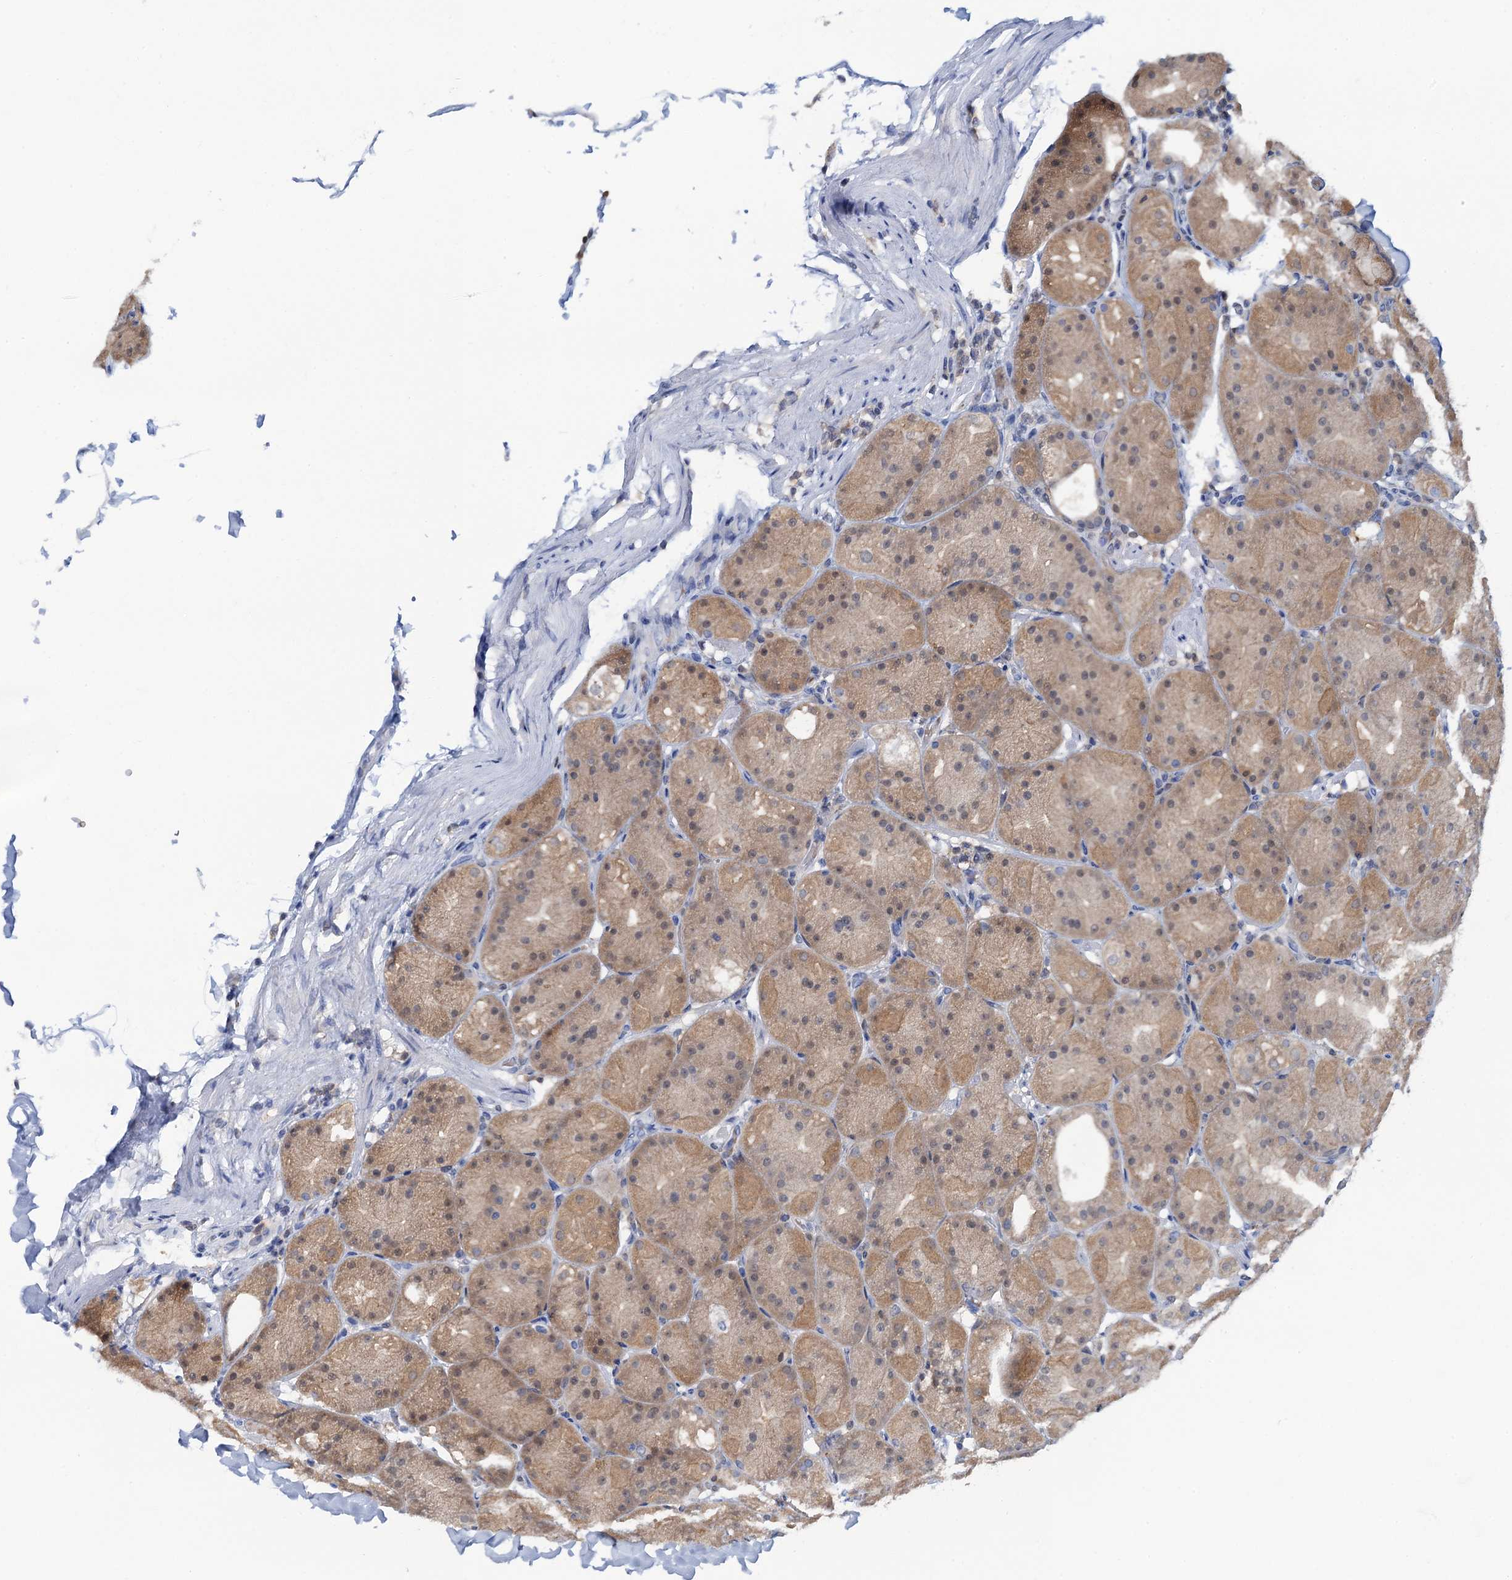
{"staining": {"intensity": "moderate", "quantity": "25%-75%", "location": "cytoplasmic/membranous"}, "tissue": "stomach", "cell_type": "Glandular cells", "image_type": "normal", "snomed": [{"axis": "morphology", "description": "Normal tissue, NOS"}, {"axis": "topography", "description": "Stomach, upper"}, {"axis": "topography", "description": "Stomach"}], "caption": "IHC (DAB (3,3'-diaminobenzidine)) staining of normal stomach demonstrates moderate cytoplasmic/membranous protein positivity in approximately 25%-75% of glandular cells. The protein of interest is shown in brown color, while the nuclei are stained blue.", "gene": "FAH", "patient": {"sex": "male", "age": 48}}